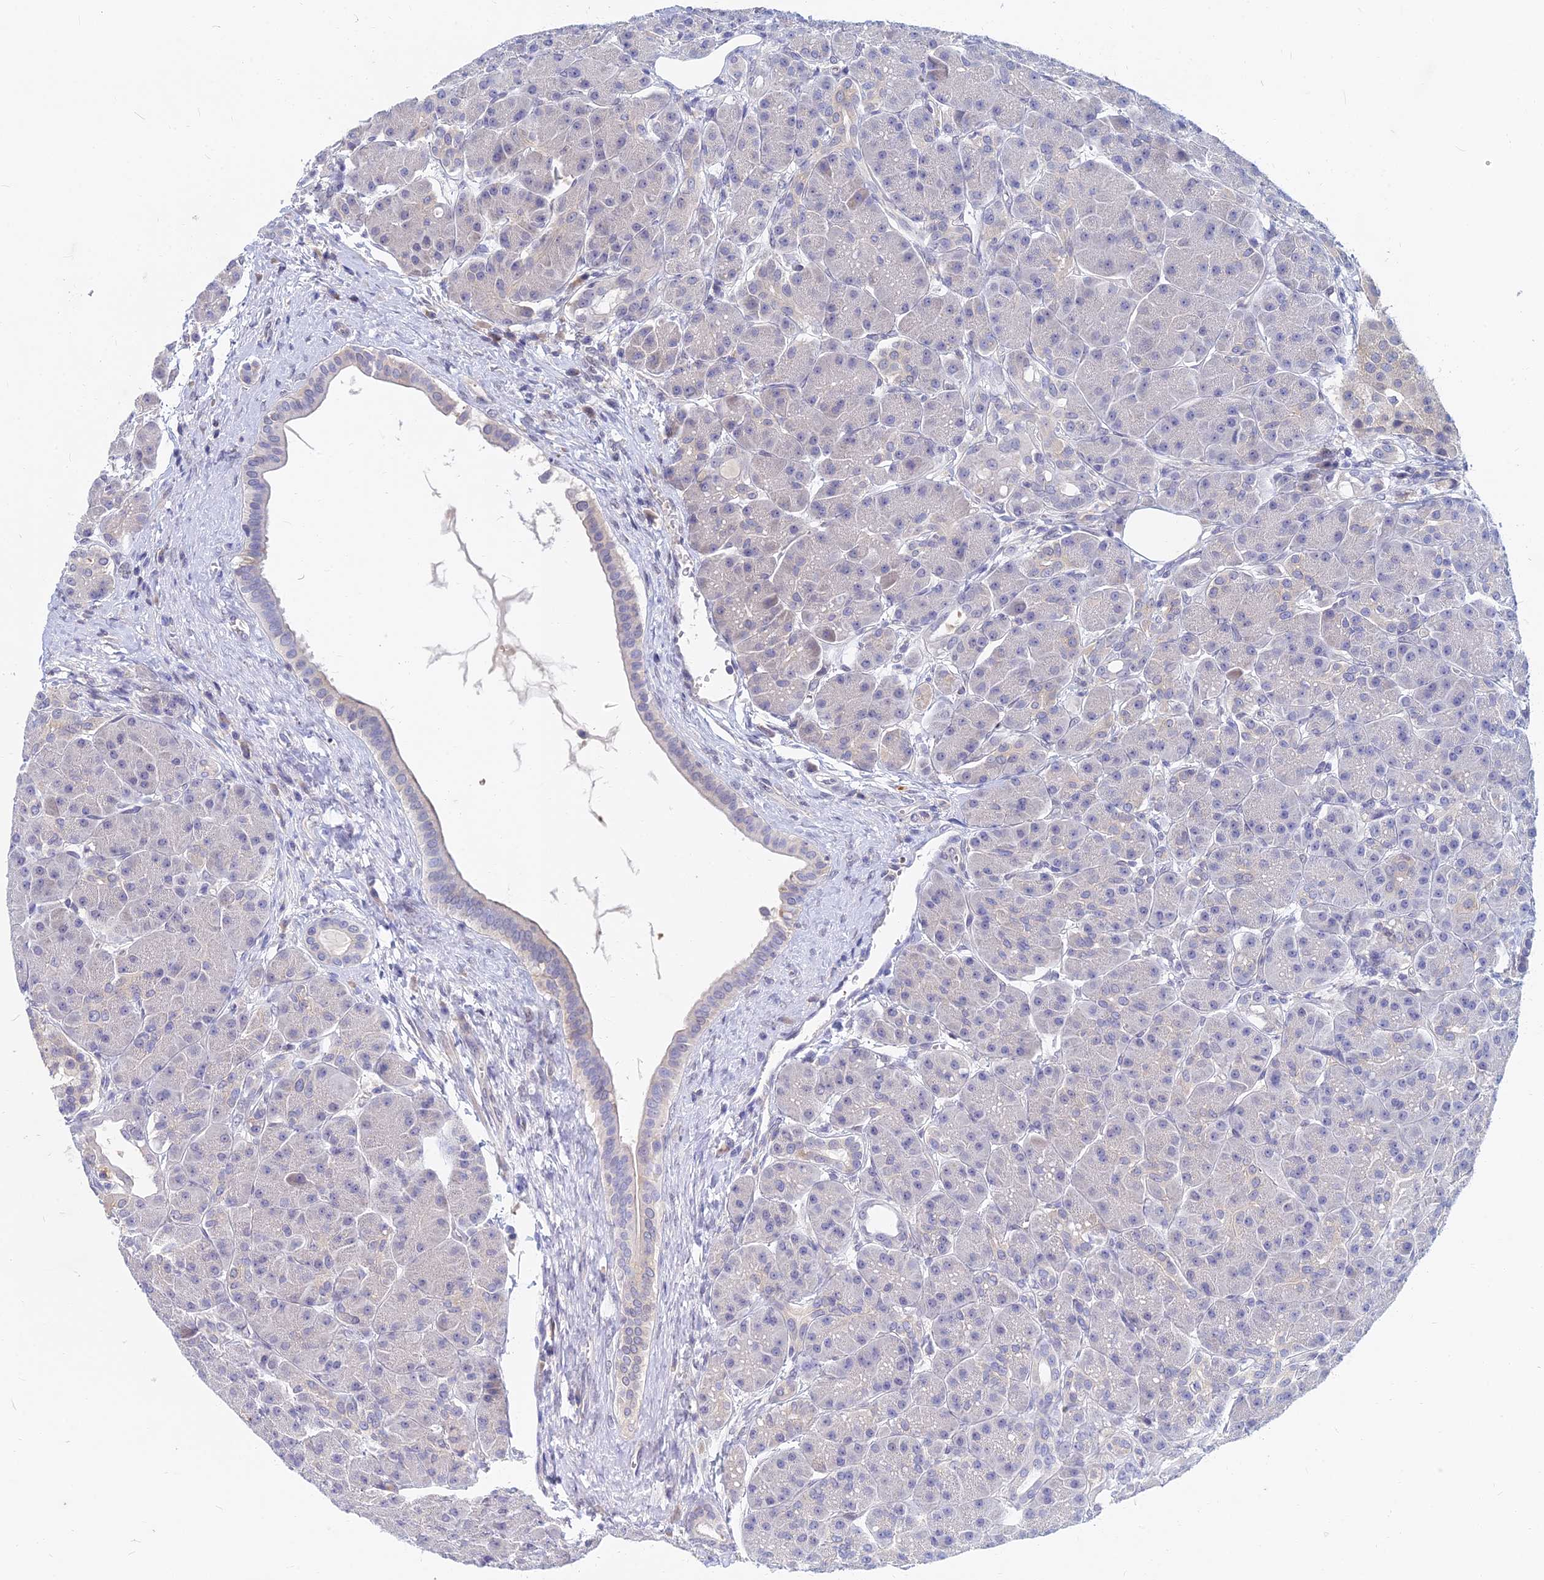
{"staining": {"intensity": "negative", "quantity": "none", "location": "none"}, "tissue": "pancreas", "cell_type": "Exocrine glandular cells", "image_type": "normal", "snomed": [{"axis": "morphology", "description": "Normal tissue, NOS"}, {"axis": "topography", "description": "Pancreas"}], "caption": "IHC of unremarkable human pancreas reveals no positivity in exocrine glandular cells. (Immunohistochemistry, brightfield microscopy, high magnification).", "gene": "B3GALT4", "patient": {"sex": "male", "age": 63}}